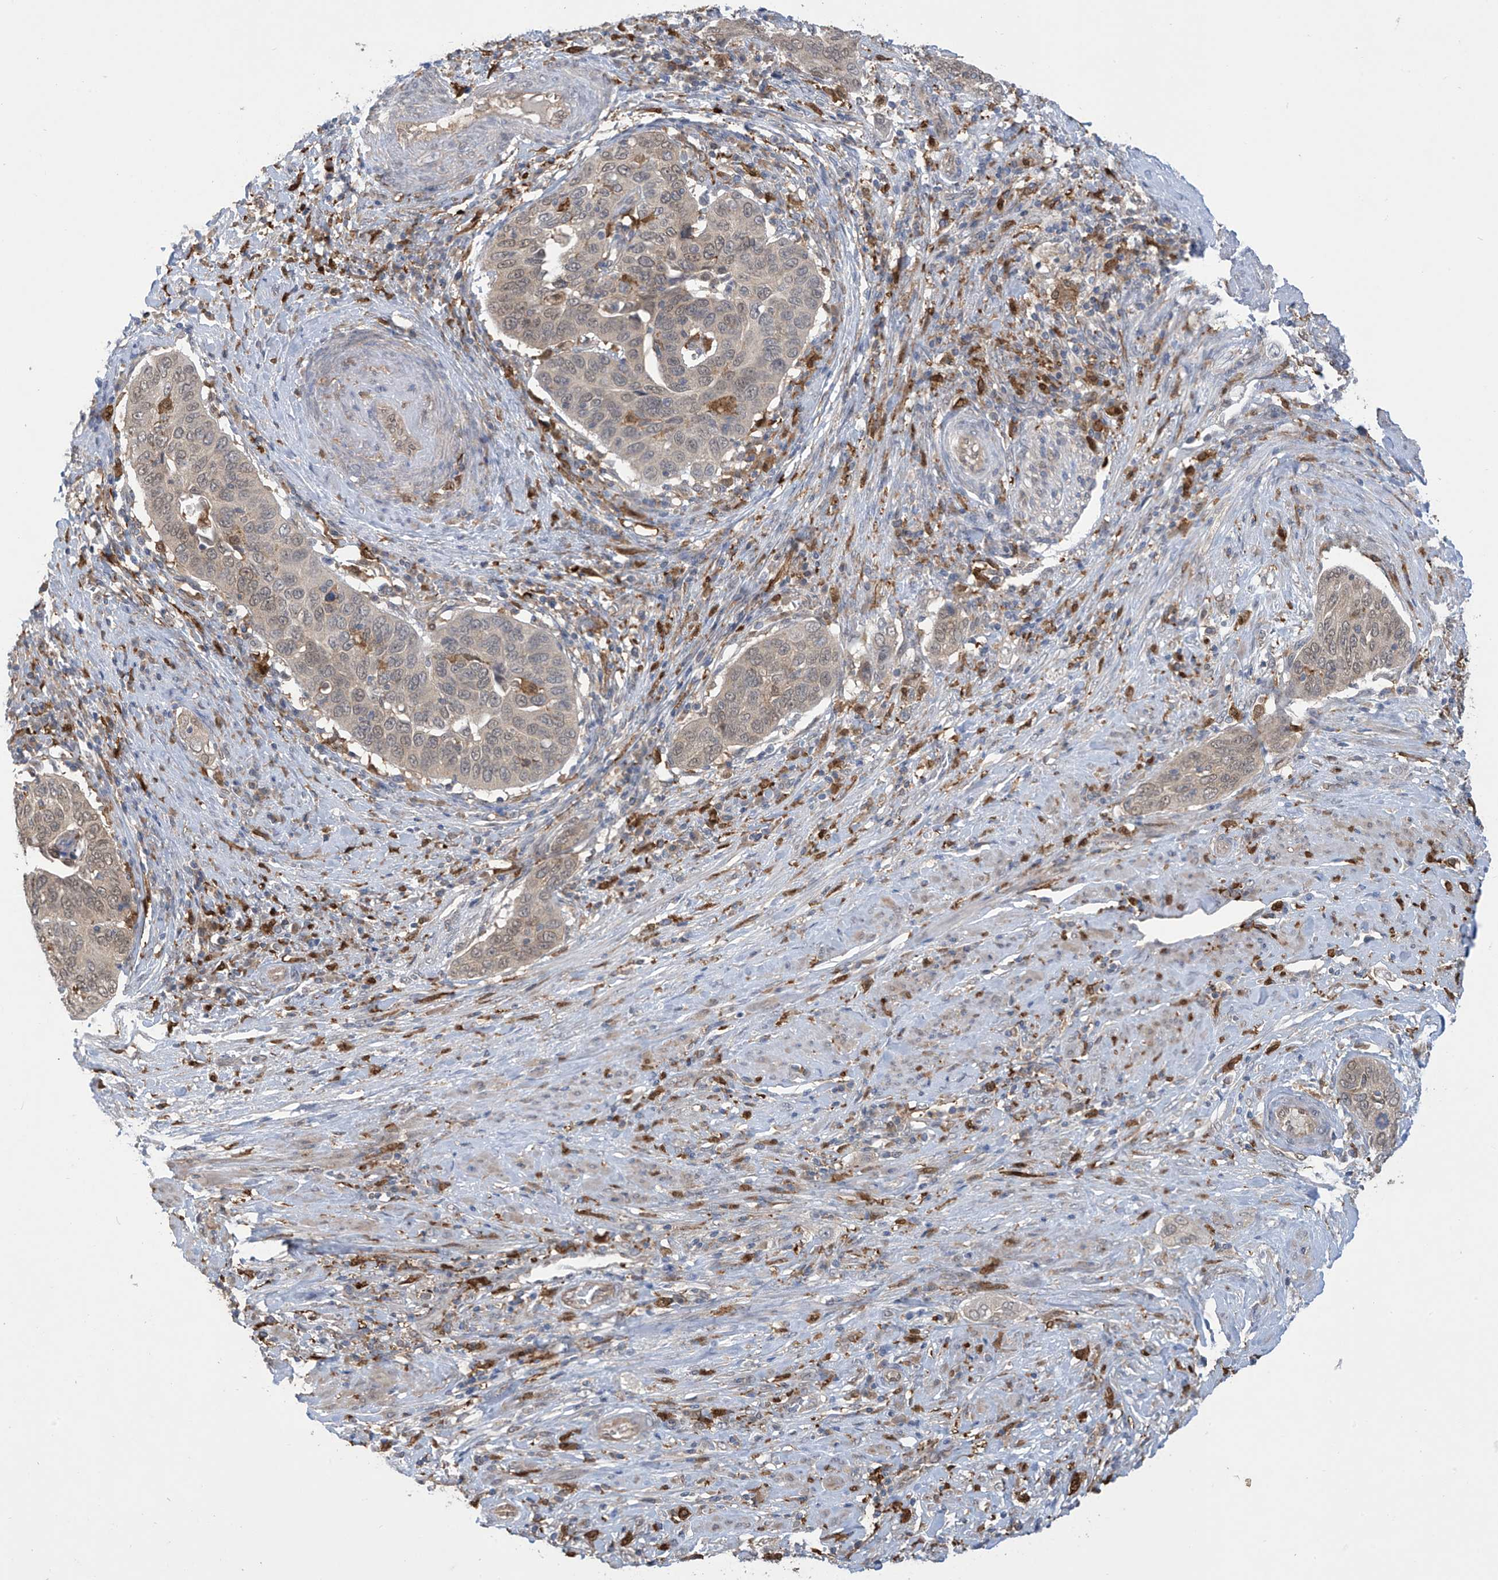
{"staining": {"intensity": "weak", "quantity": "<25%", "location": "nuclear"}, "tissue": "cervical cancer", "cell_type": "Tumor cells", "image_type": "cancer", "snomed": [{"axis": "morphology", "description": "Squamous cell carcinoma, NOS"}, {"axis": "topography", "description": "Cervix"}], "caption": "Cervical cancer (squamous cell carcinoma) was stained to show a protein in brown. There is no significant staining in tumor cells. Brightfield microscopy of immunohistochemistry (IHC) stained with DAB (brown) and hematoxylin (blue), captured at high magnification.", "gene": "IDH1", "patient": {"sex": "female", "age": 60}}